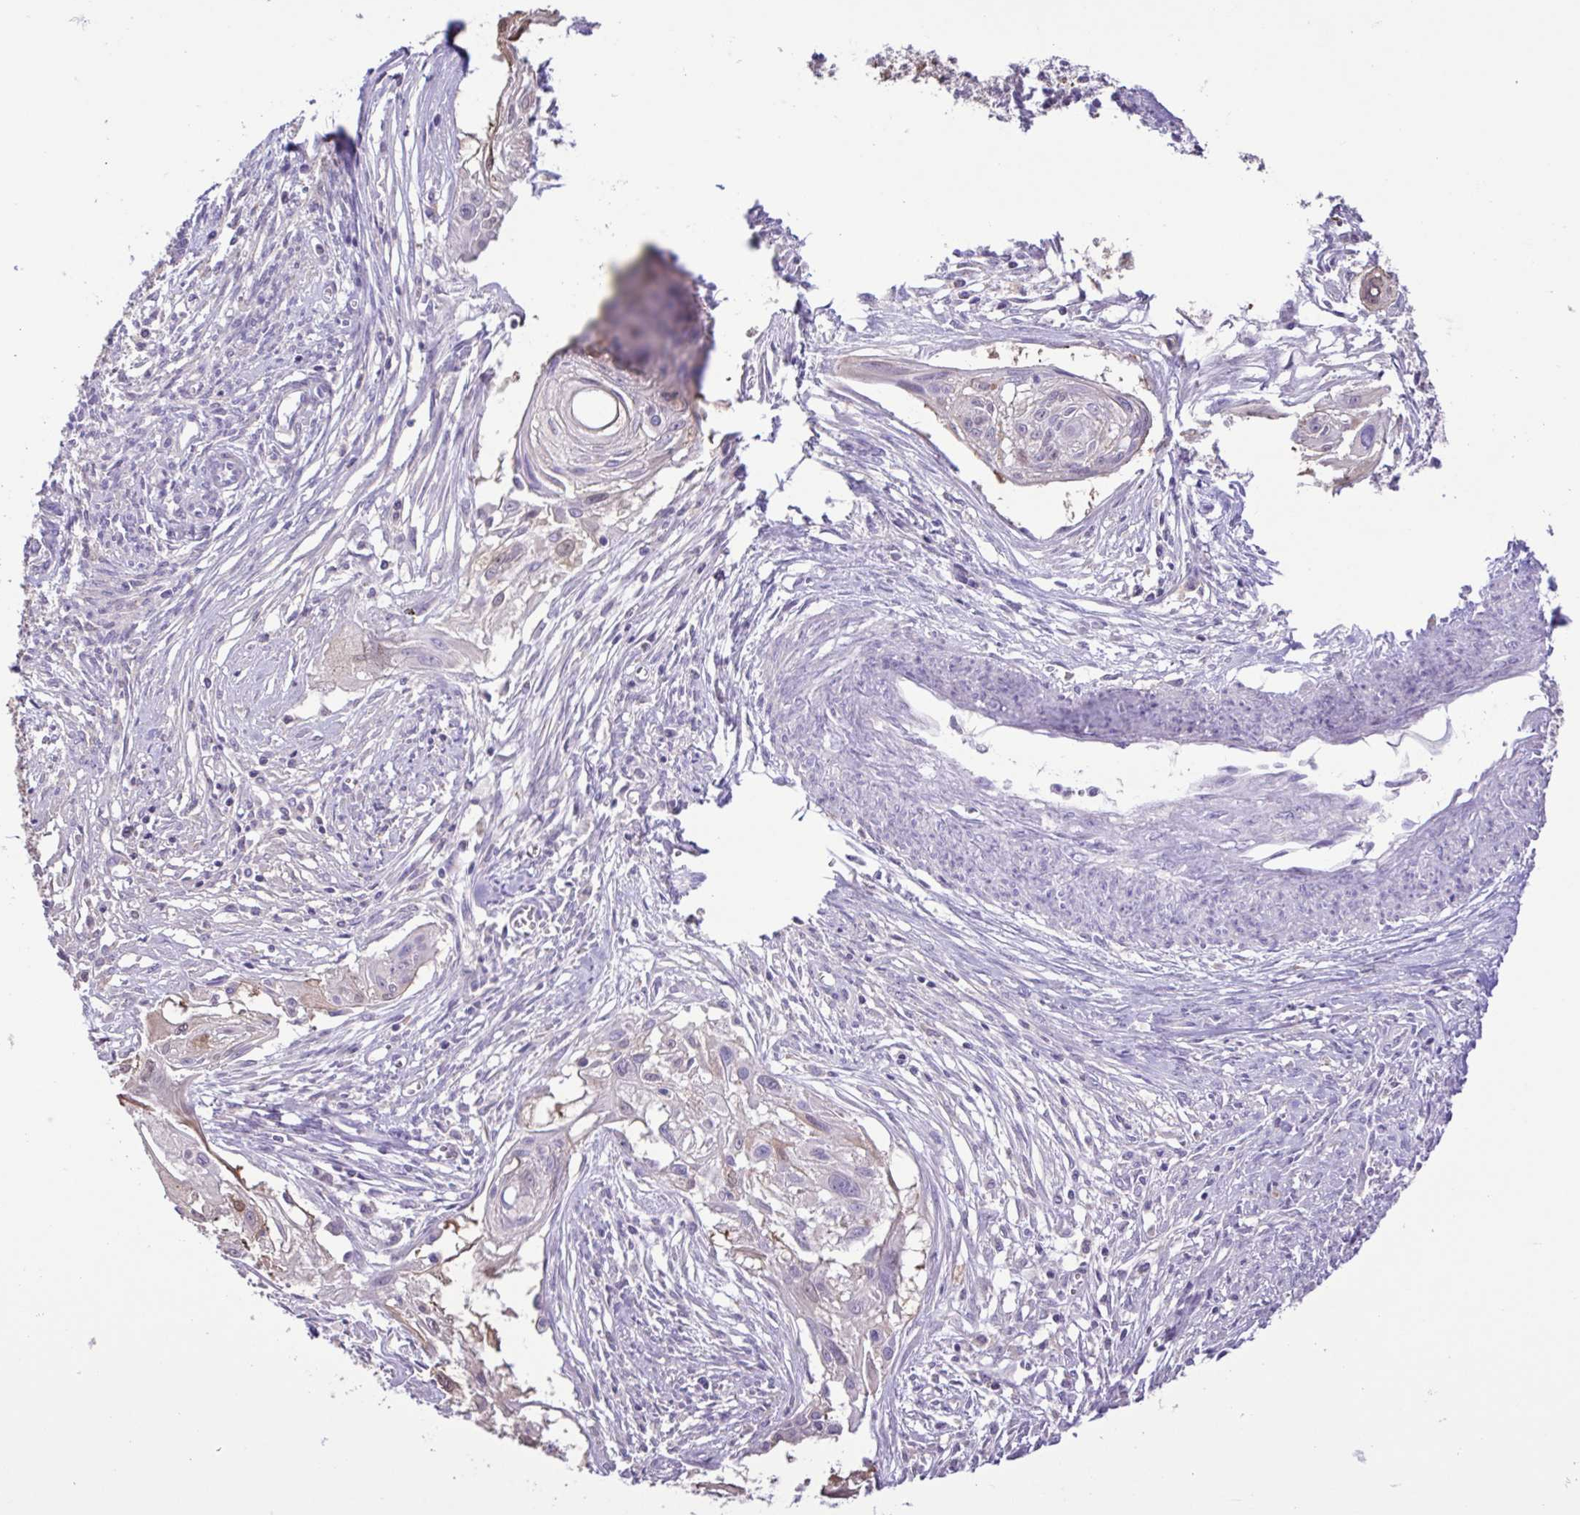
{"staining": {"intensity": "negative", "quantity": "none", "location": "none"}, "tissue": "cervical cancer", "cell_type": "Tumor cells", "image_type": "cancer", "snomed": [{"axis": "morphology", "description": "Squamous cell carcinoma, NOS"}, {"axis": "topography", "description": "Cervix"}], "caption": "Squamous cell carcinoma (cervical) stained for a protein using immunohistochemistry exhibits no expression tumor cells.", "gene": "CYP17A1", "patient": {"sex": "female", "age": 49}}